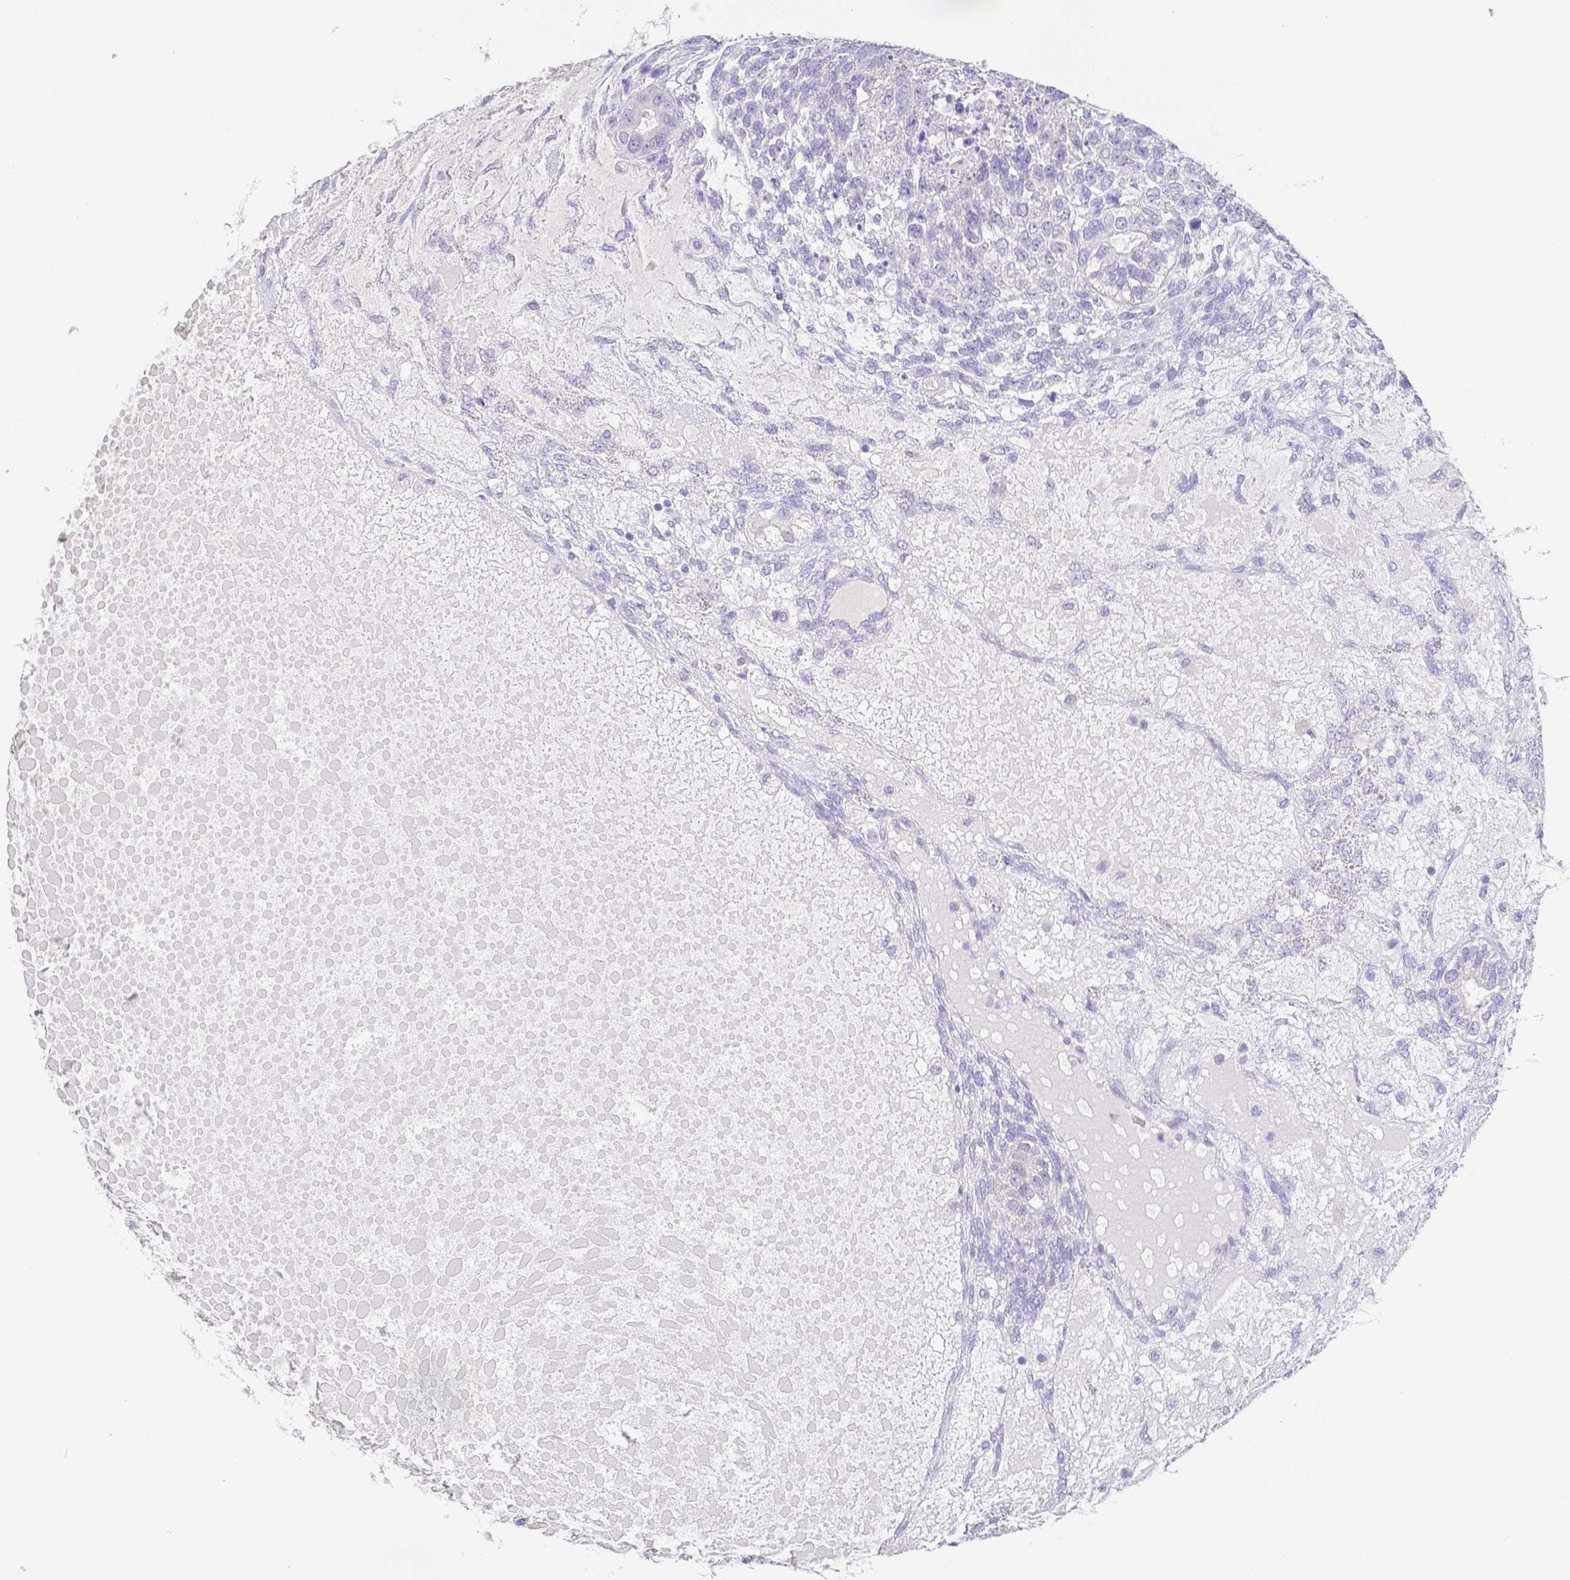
{"staining": {"intensity": "negative", "quantity": "none", "location": "none"}, "tissue": "testis cancer", "cell_type": "Tumor cells", "image_type": "cancer", "snomed": [{"axis": "morphology", "description": "Carcinoma, Embryonal, NOS"}, {"axis": "topography", "description": "Testis"}], "caption": "Tumor cells show no significant protein expression in embryonal carcinoma (testis).", "gene": "ZG16B", "patient": {"sex": "male", "age": 23}}